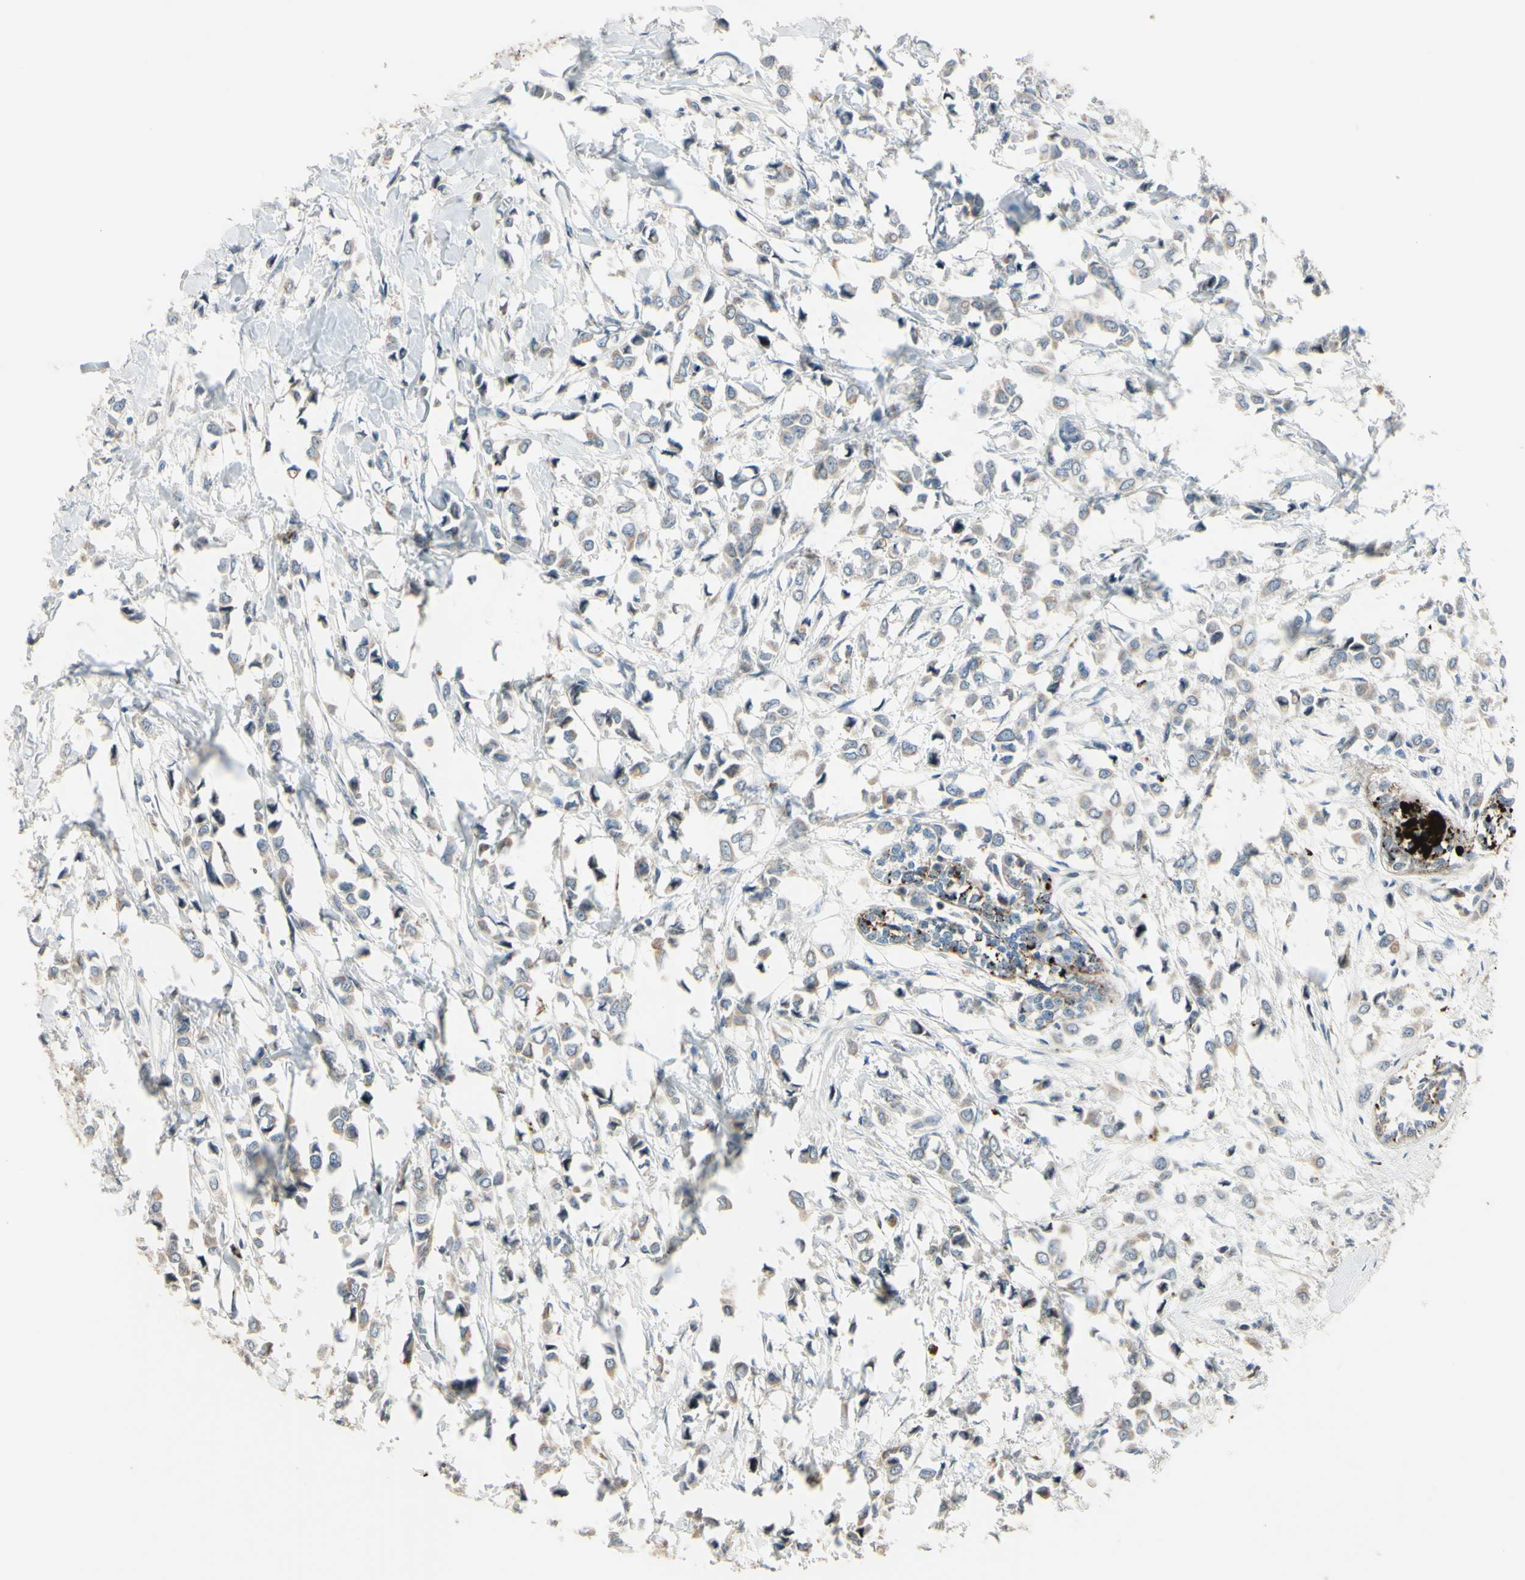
{"staining": {"intensity": "weak", "quantity": "25%-75%", "location": "cytoplasmic/membranous"}, "tissue": "breast cancer", "cell_type": "Tumor cells", "image_type": "cancer", "snomed": [{"axis": "morphology", "description": "Lobular carcinoma"}, {"axis": "topography", "description": "Breast"}], "caption": "Immunohistochemistry (DAB (3,3'-diaminobenzidine)) staining of breast cancer shows weak cytoplasmic/membranous protein expression in about 25%-75% of tumor cells.", "gene": "NDFIP1", "patient": {"sex": "female", "age": 51}}